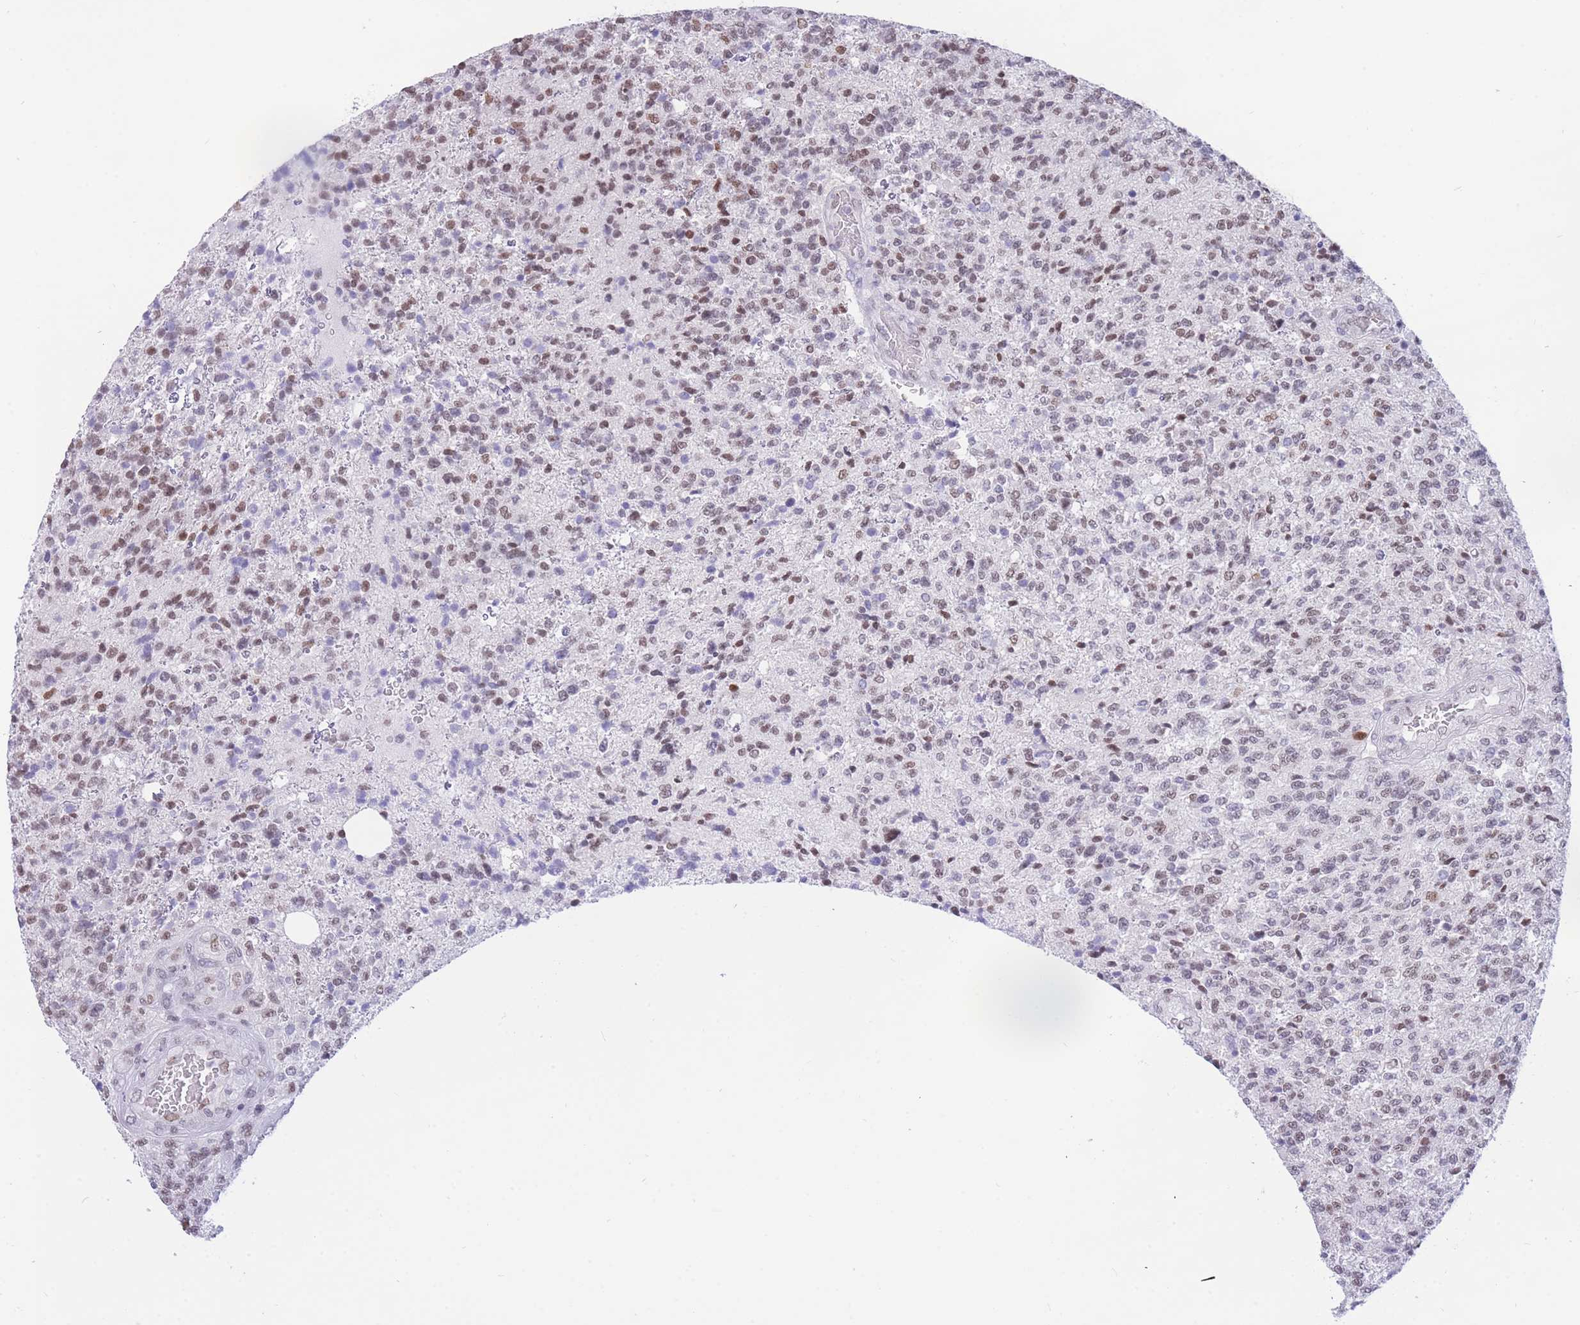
{"staining": {"intensity": "weak", "quantity": "25%-75%", "location": "nuclear"}, "tissue": "glioma", "cell_type": "Tumor cells", "image_type": "cancer", "snomed": [{"axis": "morphology", "description": "Glioma, malignant, High grade"}, {"axis": "topography", "description": "Brain"}], "caption": "High-grade glioma (malignant) stained with a protein marker exhibits weak staining in tumor cells.", "gene": "HMGN1", "patient": {"sex": "male", "age": 56}}